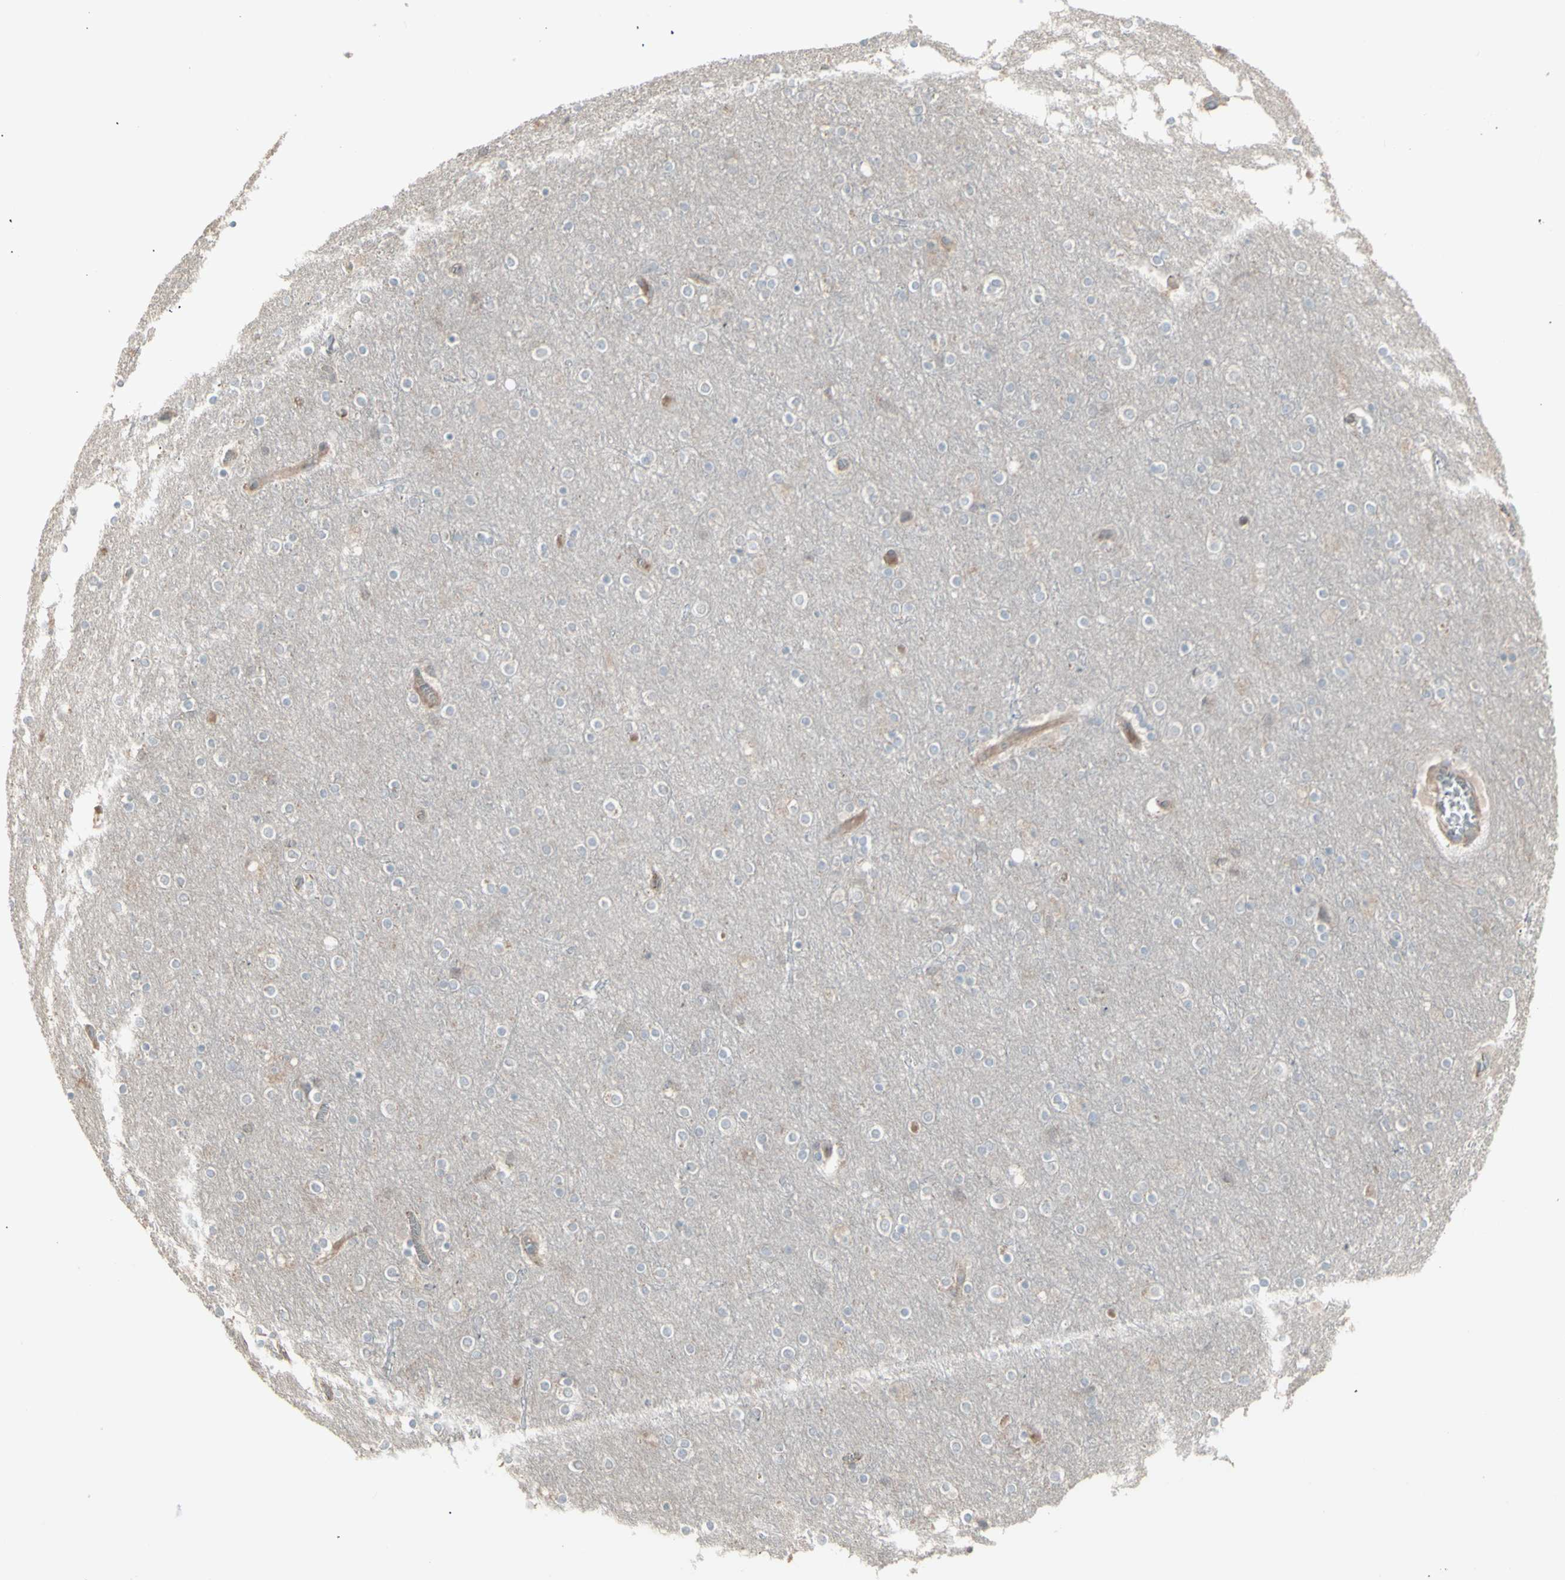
{"staining": {"intensity": "weak", "quantity": ">75%", "location": "cytoplasmic/membranous"}, "tissue": "cerebral cortex", "cell_type": "Endothelial cells", "image_type": "normal", "snomed": [{"axis": "morphology", "description": "Normal tissue, NOS"}, {"axis": "topography", "description": "Cerebral cortex"}], "caption": "Immunohistochemistry (DAB) staining of benign cerebral cortex shows weak cytoplasmic/membranous protein positivity in approximately >75% of endothelial cells. Nuclei are stained in blue.", "gene": "CSK", "patient": {"sex": "female", "age": 54}}